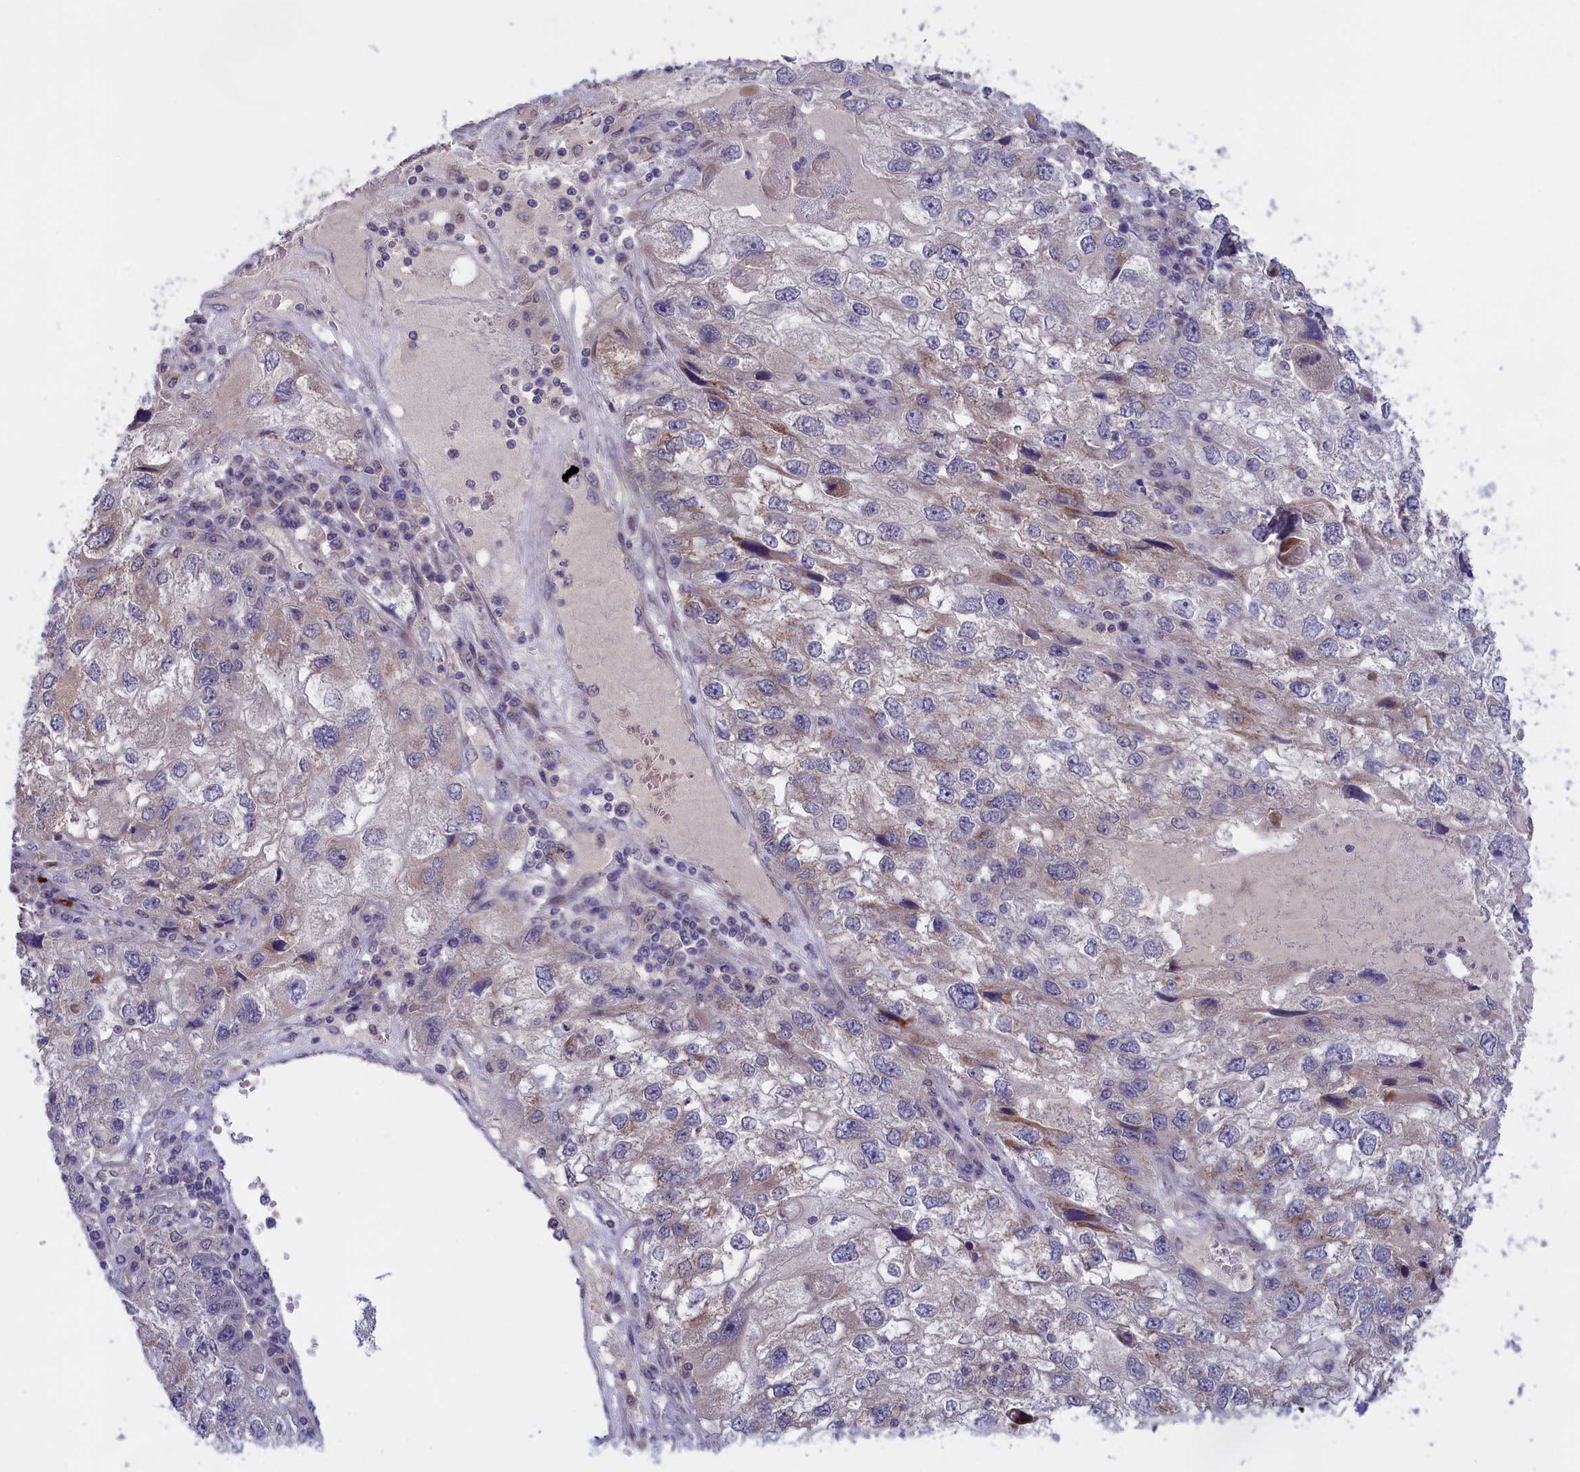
{"staining": {"intensity": "moderate", "quantity": "<25%", "location": "cytoplasmic/membranous"}, "tissue": "endometrial cancer", "cell_type": "Tumor cells", "image_type": "cancer", "snomed": [{"axis": "morphology", "description": "Adenocarcinoma, NOS"}, {"axis": "topography", "description": "Endometrium"}], "caption": "This is a photomicrograph of immunohistochemistry (IHC) staining of endometrial cancer (adenocarcinoma), which shows moderate positivity in the cytoplasmic/membranous of tumor cells.", "gene": "IGFALS", "patient": {"sex": "female", "age": 49}}